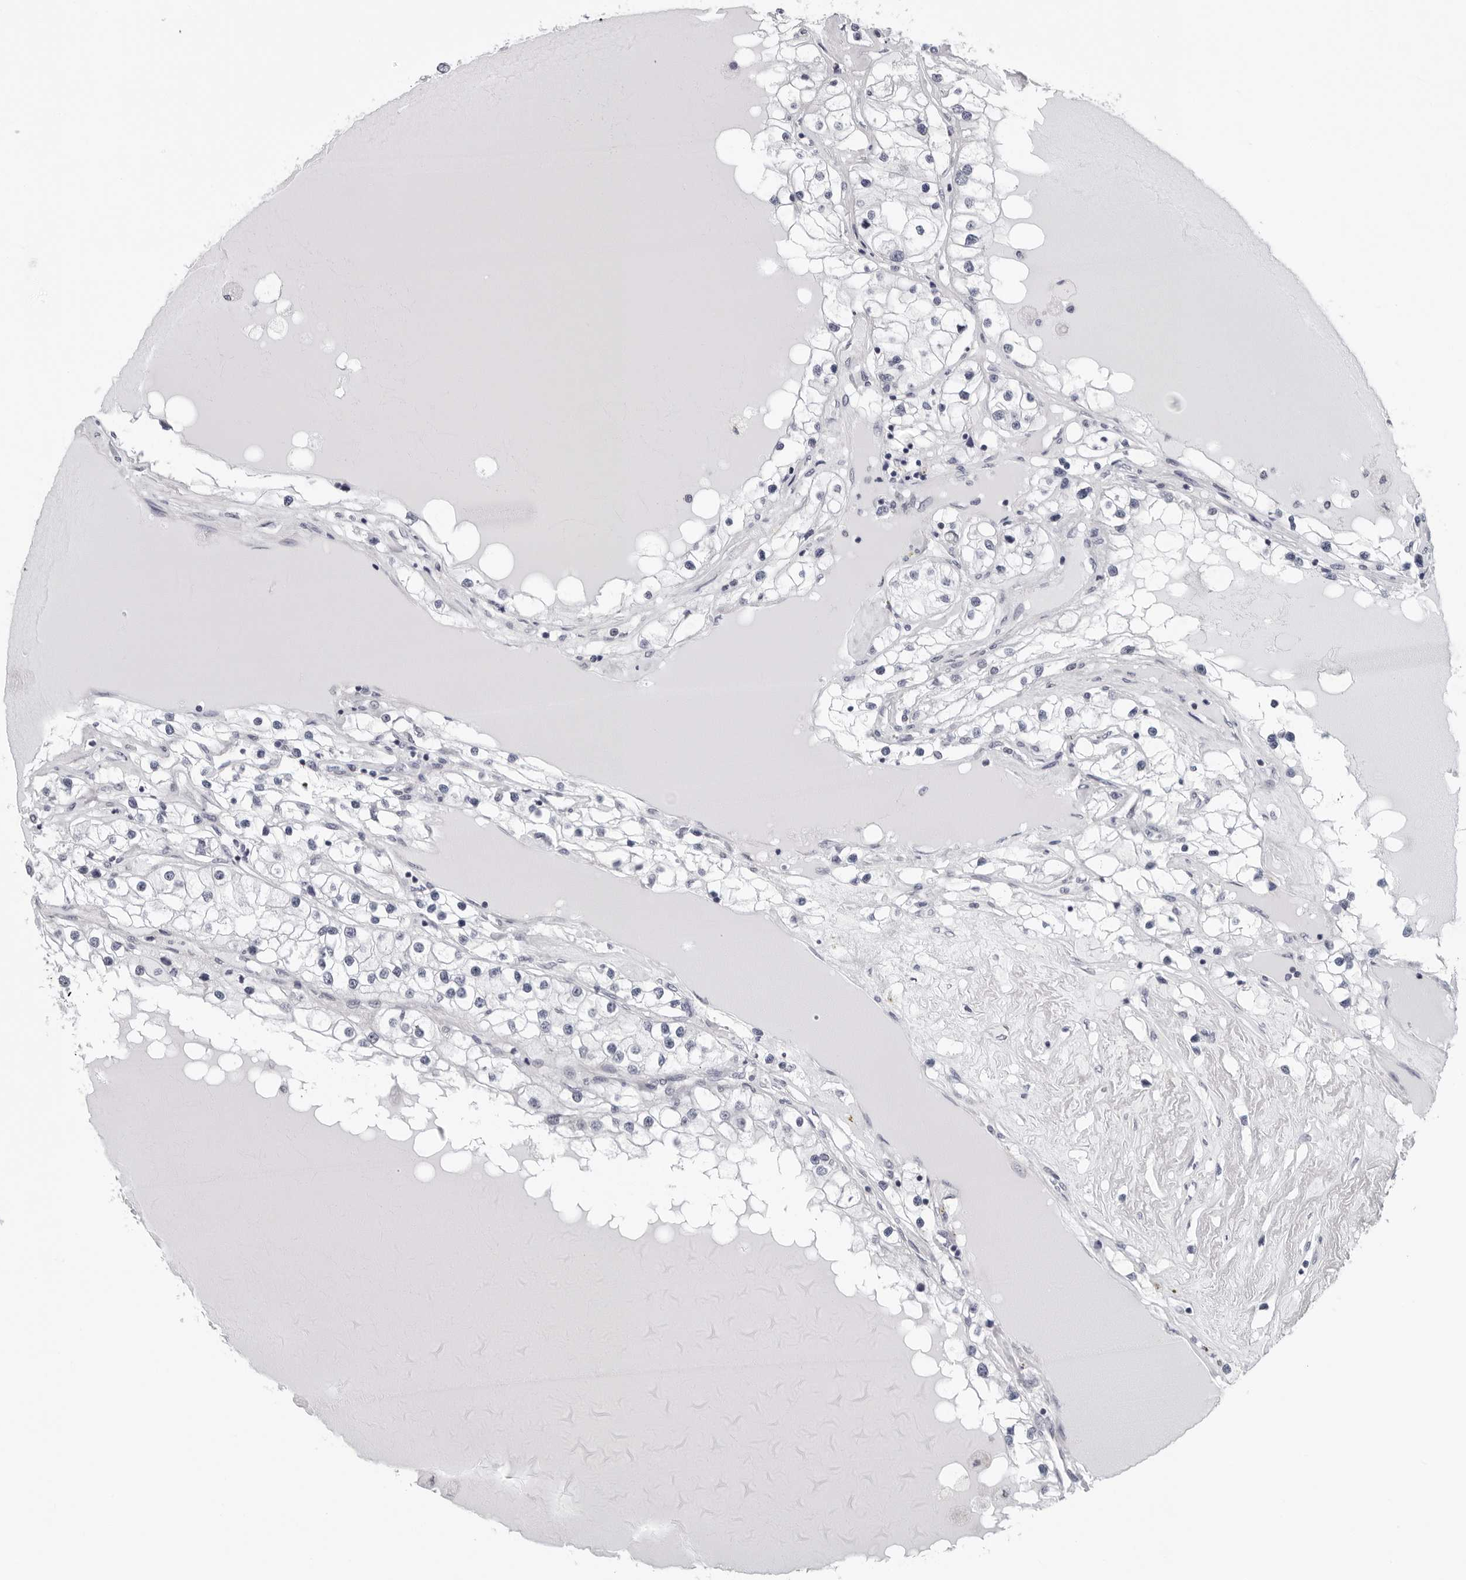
{"staining": {"intensity": "negative", "quantity": "none", "location": "none"}, "tissue": "renal cancer", "cell_type": "Tumor cells", "image_type": "cancer", "snomed": [{"axis": "morphology", "description": "Adenocarcinoma, NOS"}, {"axis": "topography", "description": "Kidney"}], "caption": "This histopathology image is of renal cancer (adenocarcinoma) stained with IHC to label a protein in brown with the nuclei are counter-stained blue. There is no staining in tumor cells.", "gene": "CPT2", "patient": {"sex": "male", "age": 68}}